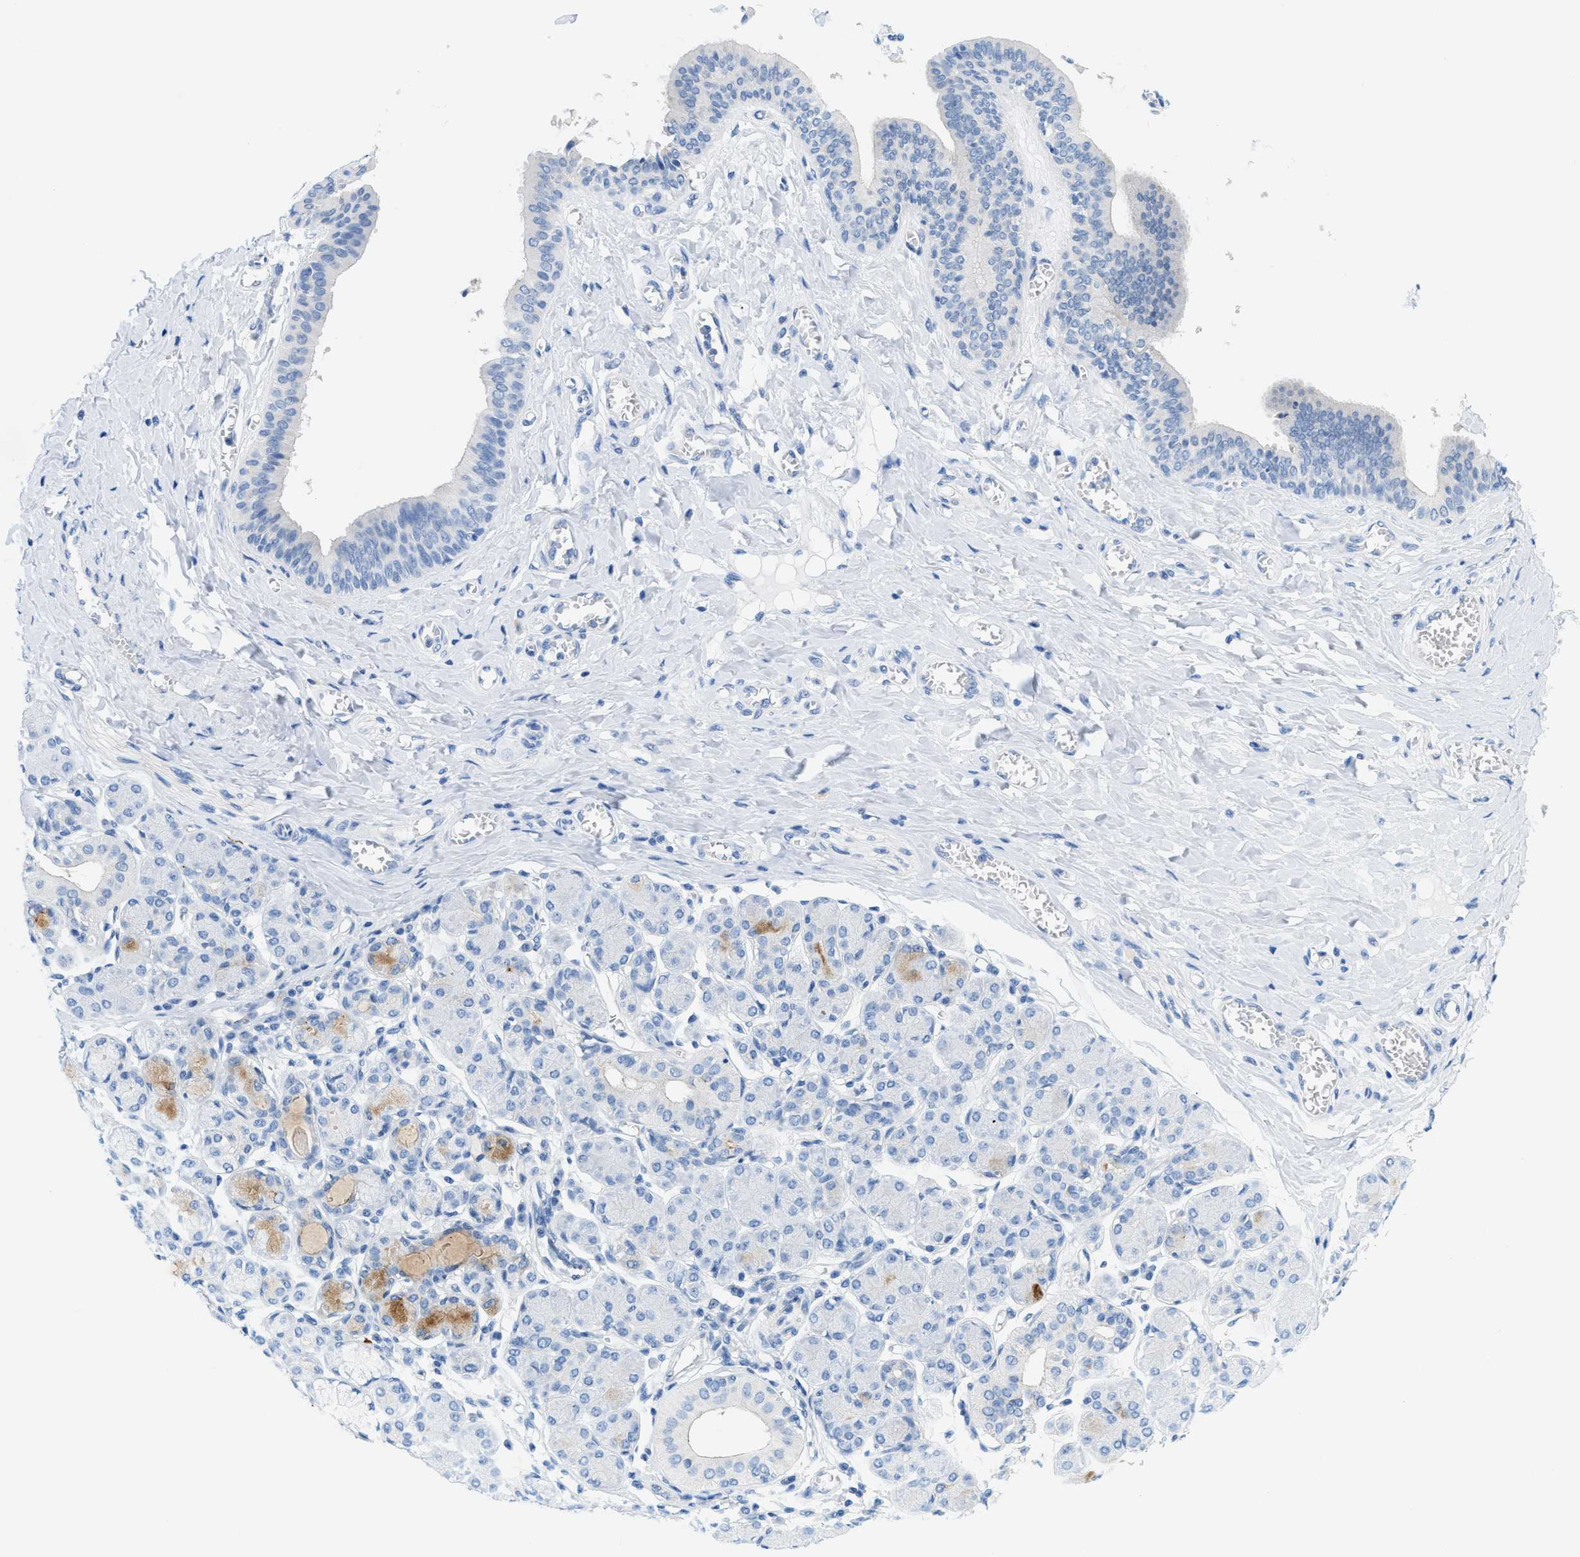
{"staining": {"intensity": "weak", "quantity": "25%-75%", "location": "cytoplasmic/membranous"}, "tissue": "salivary gland", "cell_type": "Glandular cells", "image_type": "normal", "snomed": [{"axis": "morphology", "description": "Normal tissue, NOS"}, {"axis": "morphology", "description": "Inflammation, NOS"}, {"axis": "topography", "description": "Lymph node"}, {"axis": "topography", "description": "Salivary gland"}], "caption": "IHC (DAB) staining of normal salivary gland reveals weak cytoplasmic/membranous protein positivity in approximately 25%-75% of glandular cells.", "gene": "FDCSP", "patient": {"sex": "male", "age": 3}}